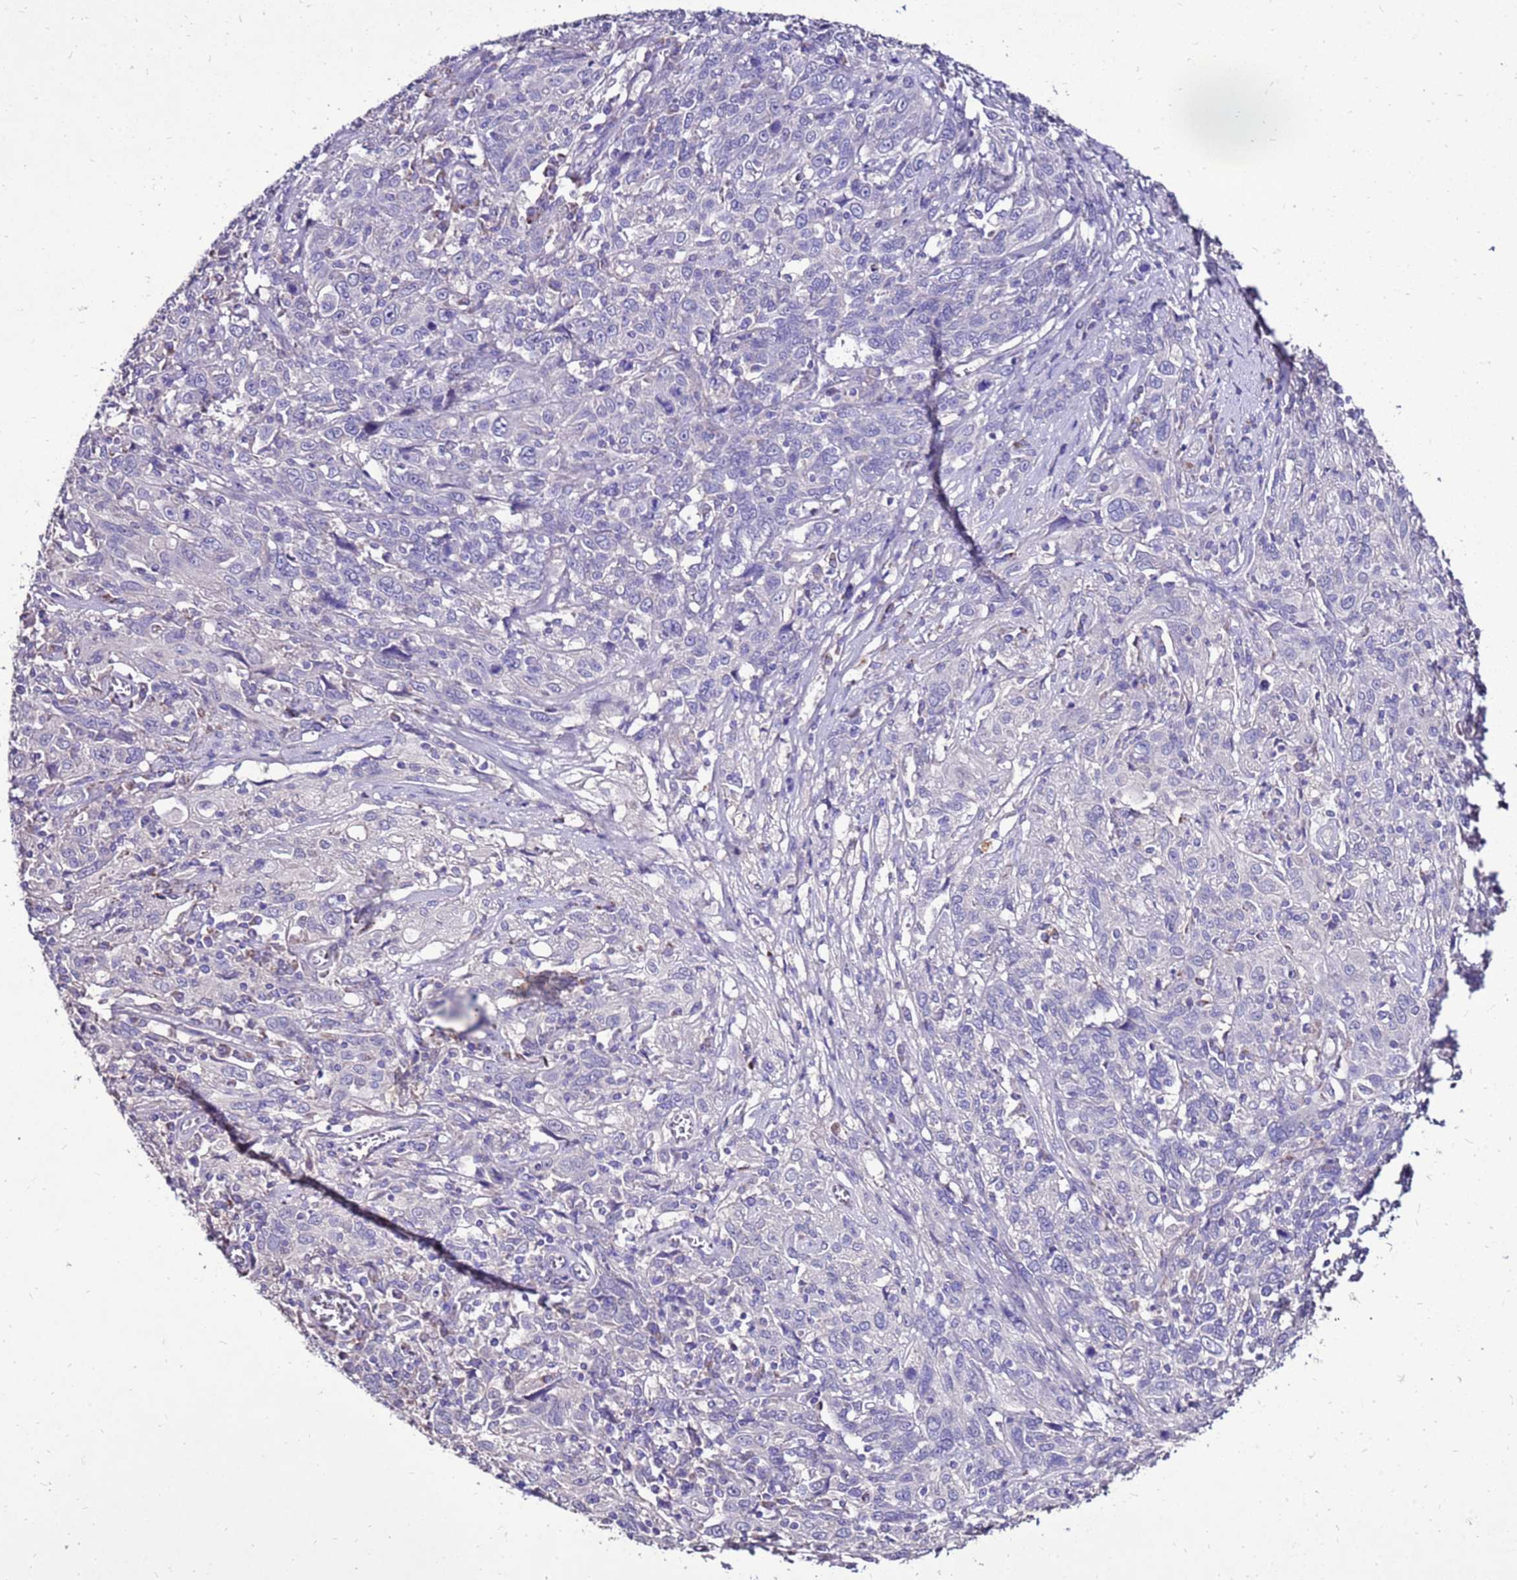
{"staining": {"intensity": "negative", "quantity": "none", "location": "none"}, "tissue": "cervical cancer", "cell_type": "Tumor cells", "image_type": "cancer", "snomed": [{"axis": "morphology", "description": "Squamous cell carcinoma, NOS"}, {"axis": "topography", "description": "Cervix"}], "caption": "Immunohistochemistry (IHC) image of neoplastic tissue: squamous cell carcinoma (cervical) stained with DAB (3,3'-diaminobenzidine) demonstrates no significant protein positivity in tumor cells.", "gene": "TMEM106C", "patient": {"sex": "female", "age": 46}}